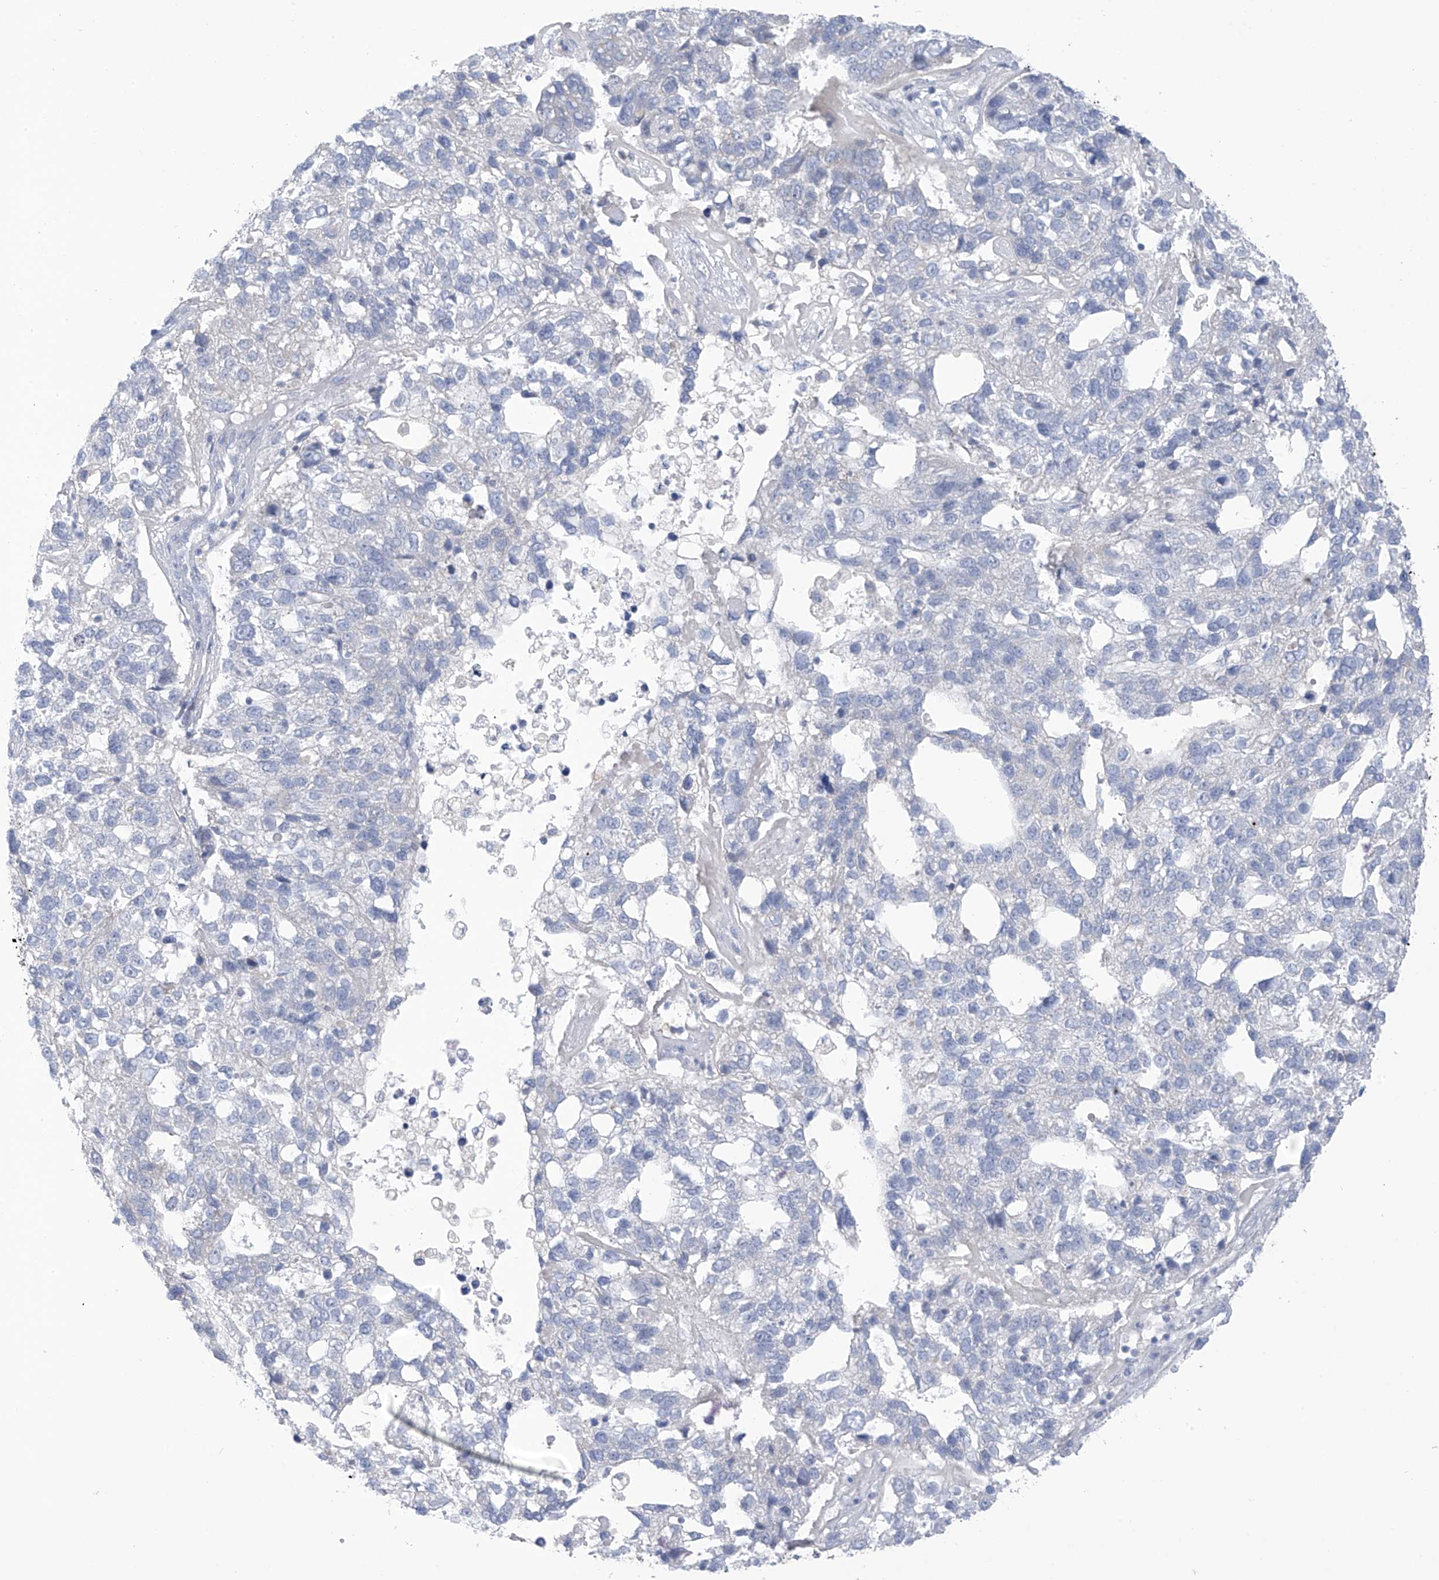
{"staining": {"intensity": "negative", "quantity": "none", "location": "none"}, "tissue": "pancreatic cancer", "cell_type": "Tumor cells", "image_type": "cancer", "snomed": [{"axis": "morphology", "description": "Adenocarcinoma, NOS"}, {"axis": "topography", "description": "Pancreas"}], "caption": "DAB immunohistochemical staining of human pancreatic cancer (adenocarcinoma) reveals no significant staining in tumor cells. The staining is performed using DAB brown chromogen with nuclei counter-stained in using hematoxylin.", "gene": "SLC6A12", "patient": {"sex": "female", "age": 61}}